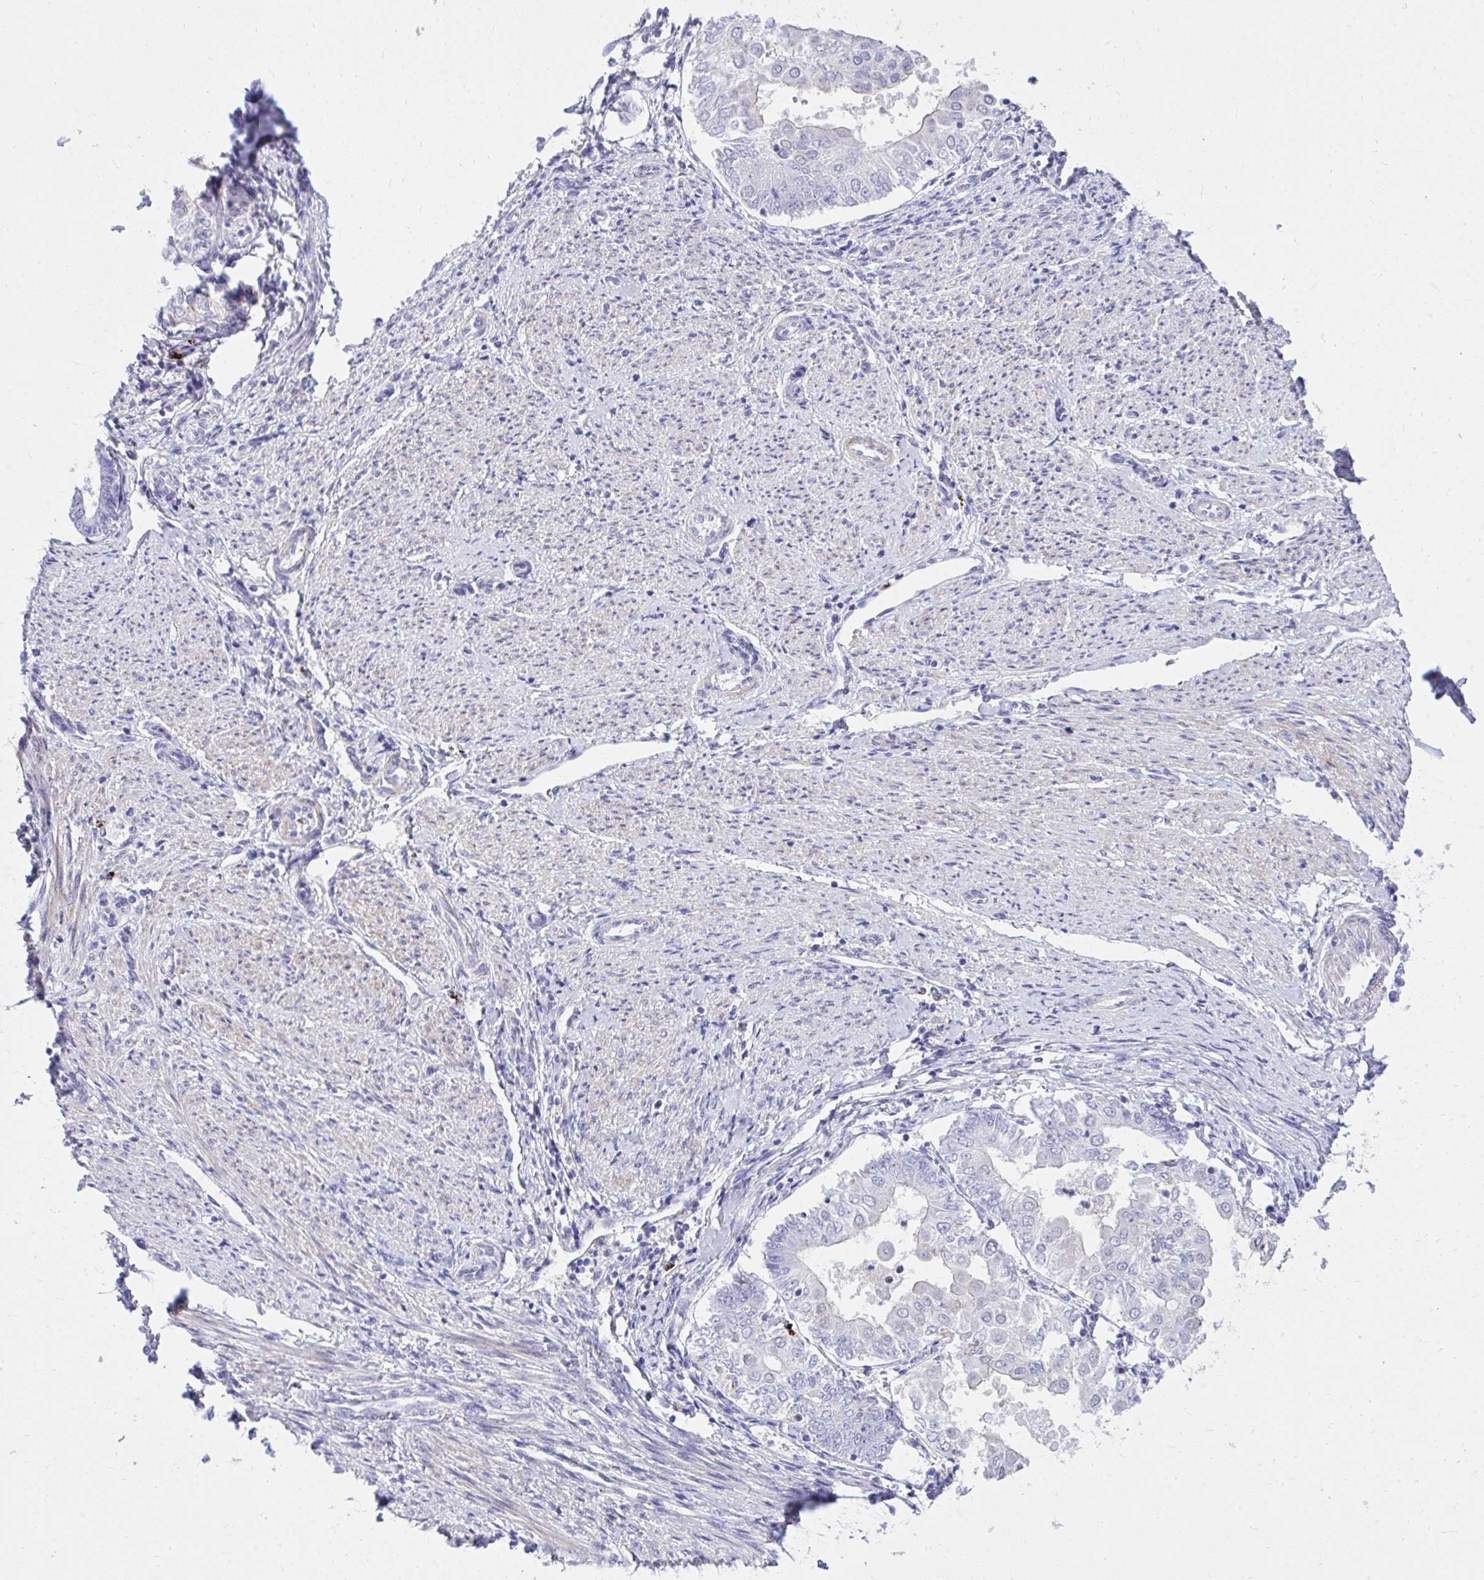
{"staining": {"intensity": "negative", "quantity": "none", "location": "none"}, "tissue": "endometrial cancer", "cell_type": "Tumor cells", "image_type": "cancer", "snomed": [{"axis": "morphology", "description": "Adenocarcinoma, NOS"}, {"axis": "topography", "description": "Endometrium"}], "caption": "Immunohistochemistry (IHC) histopathology image of human endometrial cancer (adenocarcinoma) stained for a protein (brown), which reveals no staining in tumor cells. (Brightfield microscopy of DAB immunohistochemistry at high magnification).", "gene": "TP53I11", "patient": {"sex": "female", "age": 68}}